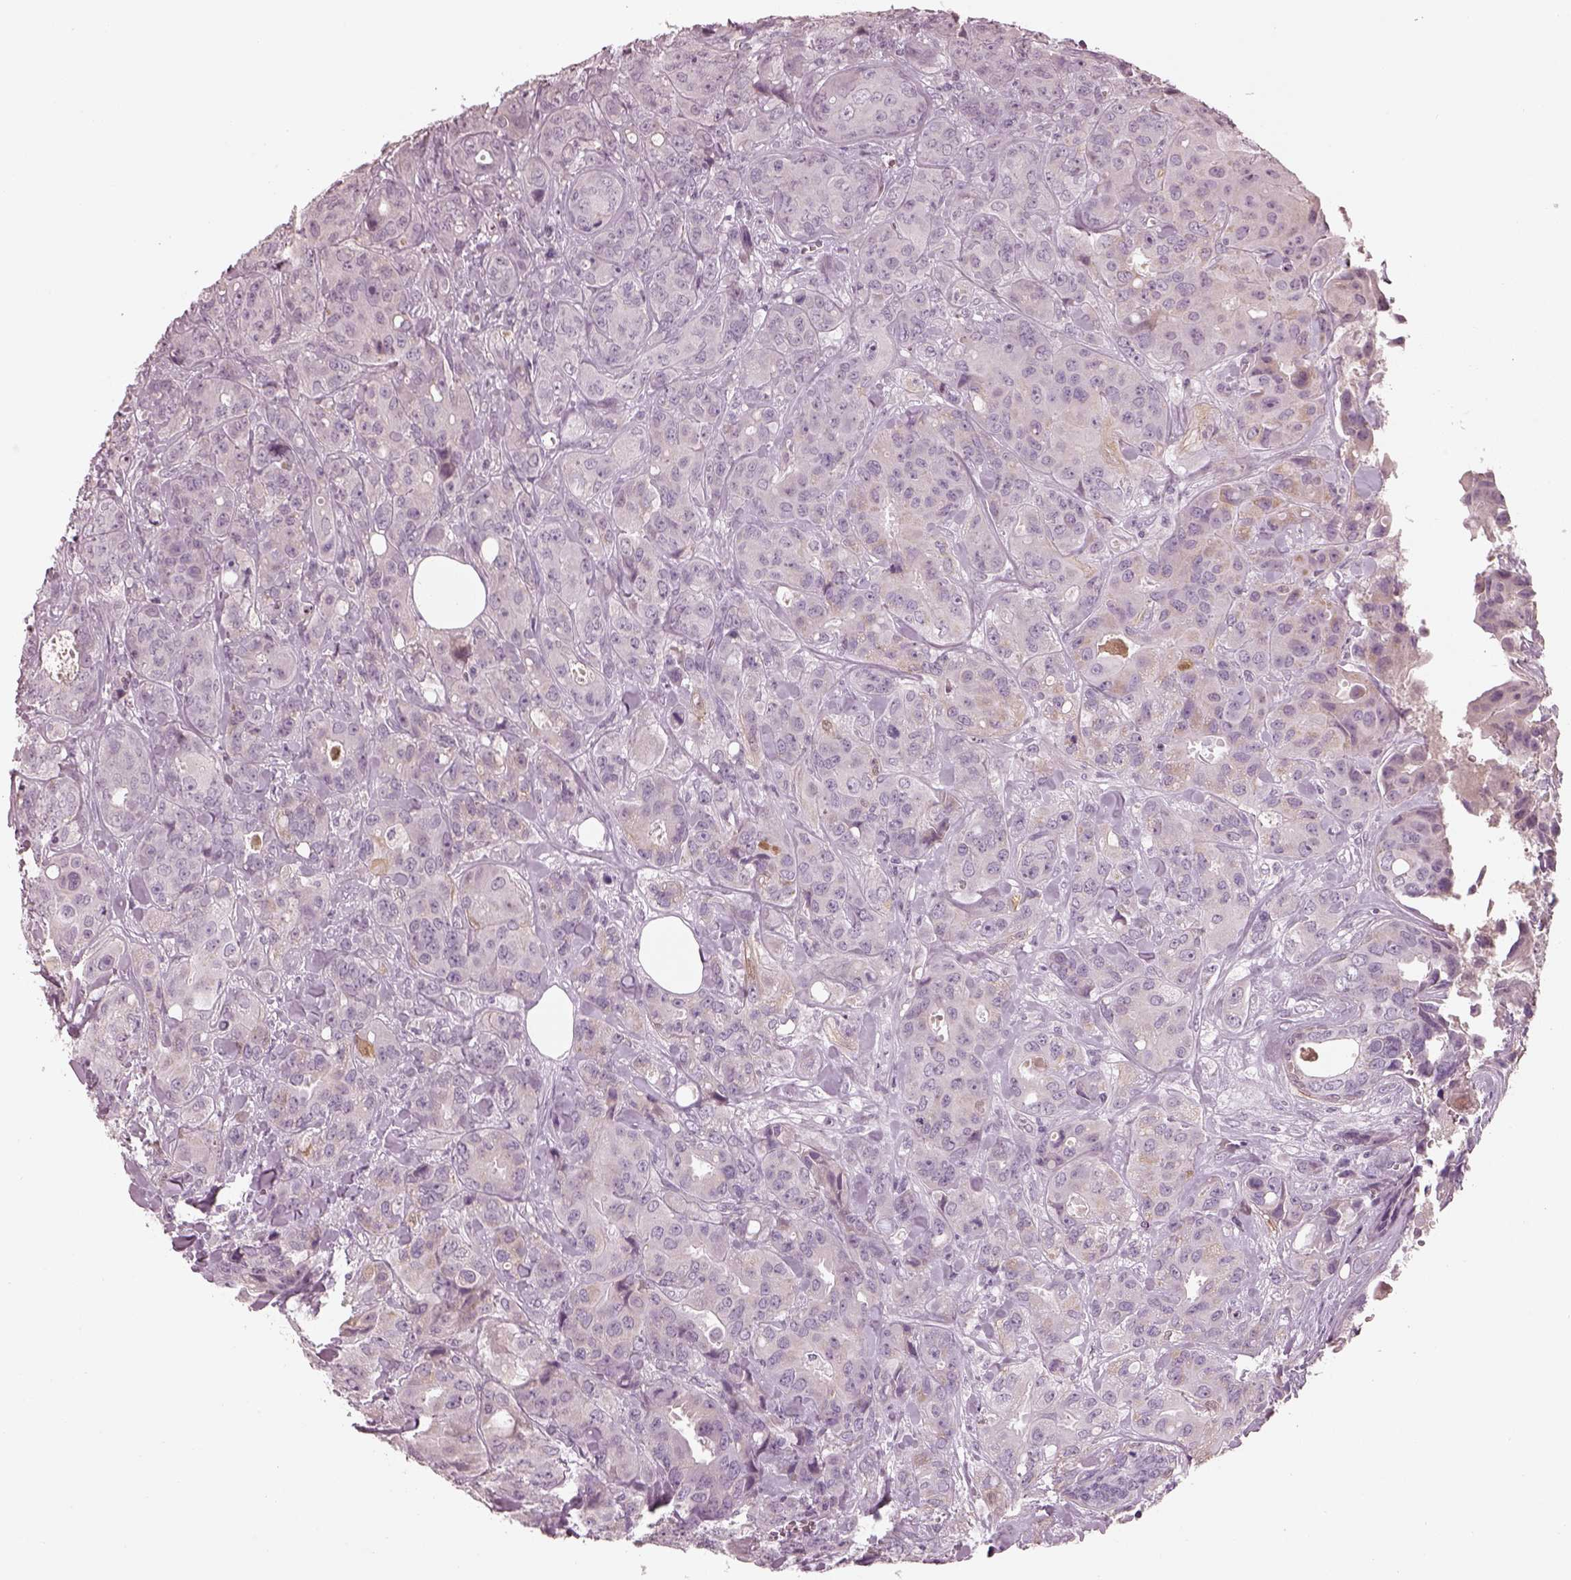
{"staining": {"intensity": "weak", "quantity": "<25%", "location": "cytoplasmic/membranous"}, "tissue": "breast cancer", "cell_type": "Tumor cells", "image_type": "cancer", "snomed": [{"axis": "morphology", "description": "Duct carcinoma"}, {"axis": "topography", "description": "Breast"}], "caption": "High magnification brightfield microscopy of infiltrating ductal carcinoma (breast) stained with DAB (3,3'-diaminobenzidine) (brown) and counterstained with hematoxylin (blue): tumor cells show no significant staining.", "gene": "TLX3", "patient": {"sex": "female", "age": 43}}